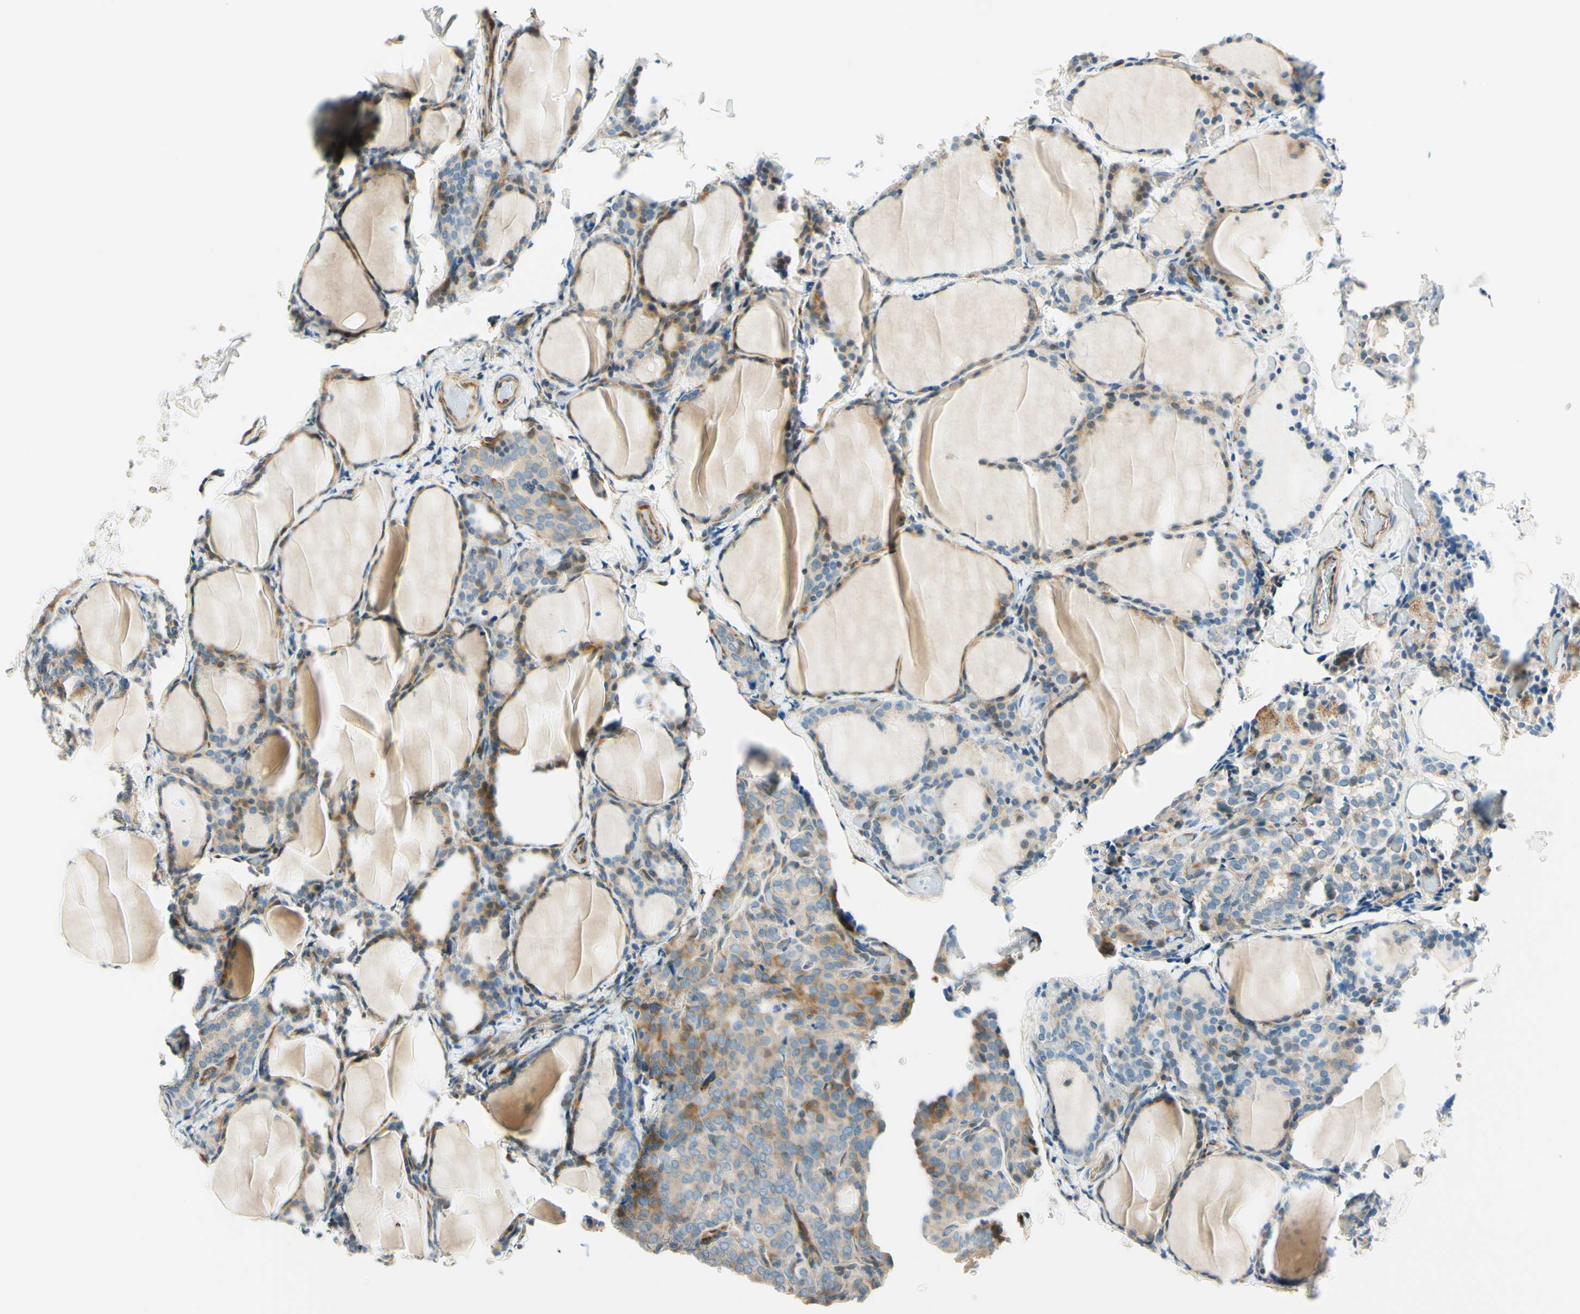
{"staining": {"intensity": "moderate", "quantity": "25%-75%", "location": "cytoplasmic/membranous"}, "tissue": "thyroid cancer", "cell_type": "Tumor cells", "image_type": "cancer", "snomed": [{"axis": "morphology", "description": "Normal tissue, NOS"}, {"axis": "morphology", "description": "Papillary adenocarcinoma, NOS"}, {"axis": "topography", "description": "Thyroid gland"}], "caption": "Human thyroid cancer stained with a brown dye shows moderate cytoplasmic/membranous positive expression in approximately 25%-75% of tumor cells.", "gene": "TAOK2", "patient": {"sex": "female", "age": 30}}